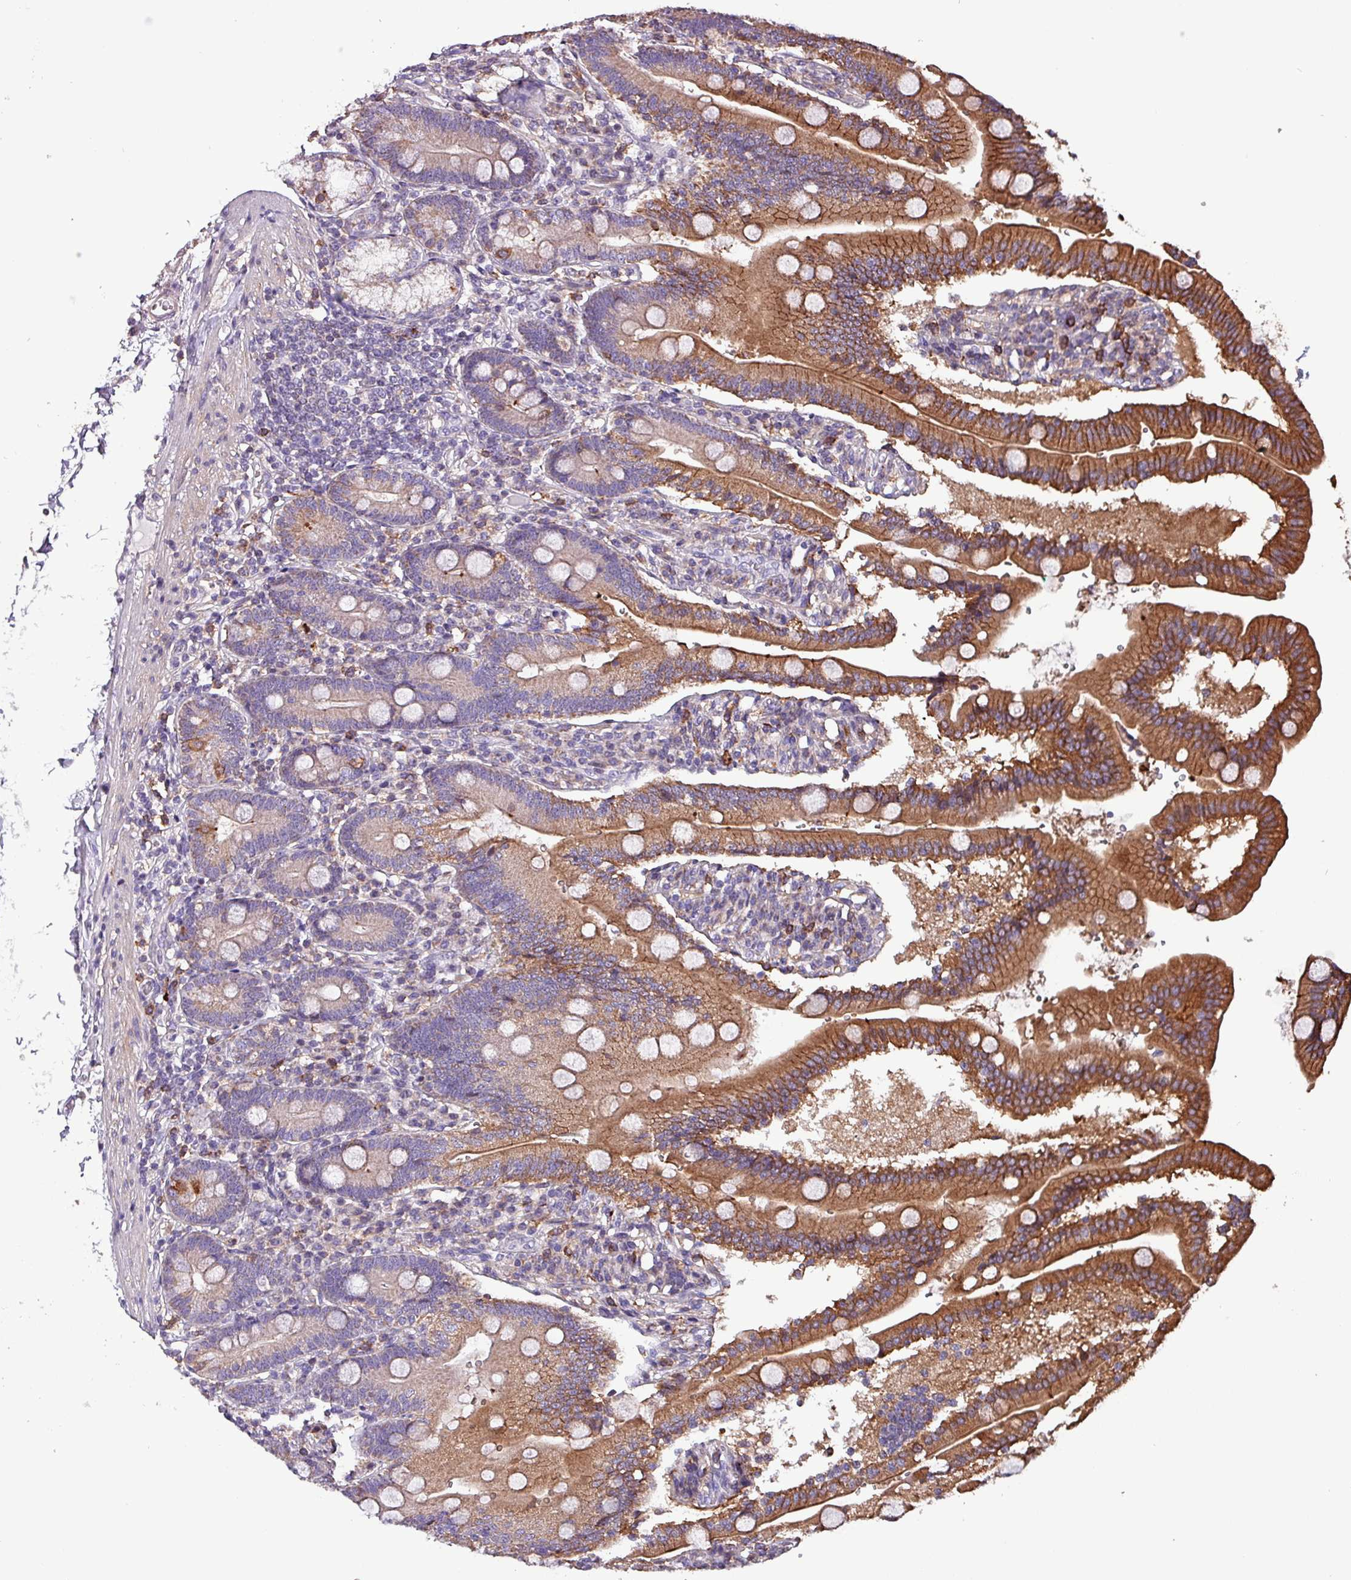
{"staining": {"intensity": "strong", "quantity": "25%-75%", "location": "cytoplasmic/membranous"}, "tissue": "duodenum", "cell_type": "Glandular cells", "image_type": "normal", "snomed": [{"axis": "morphology", "description": "Normal tissue, NOS"}, {"axis": "topography", "description": "Duodenum"}], "caption": "Immunohistochemical staining of normal human duodenum reveals 25%-75% levels of strong cytoplasmic/membranous protein staining in about 25%-75% of glandular cells. The staining is performed using DAB (3,3'-diaminobenzidine) brown chromogen to label protein expression. The nuclei are counter-stained blue using hematoxylin.", "gene": "SCIN", "patient": {"sex": "female", "age": 67}}